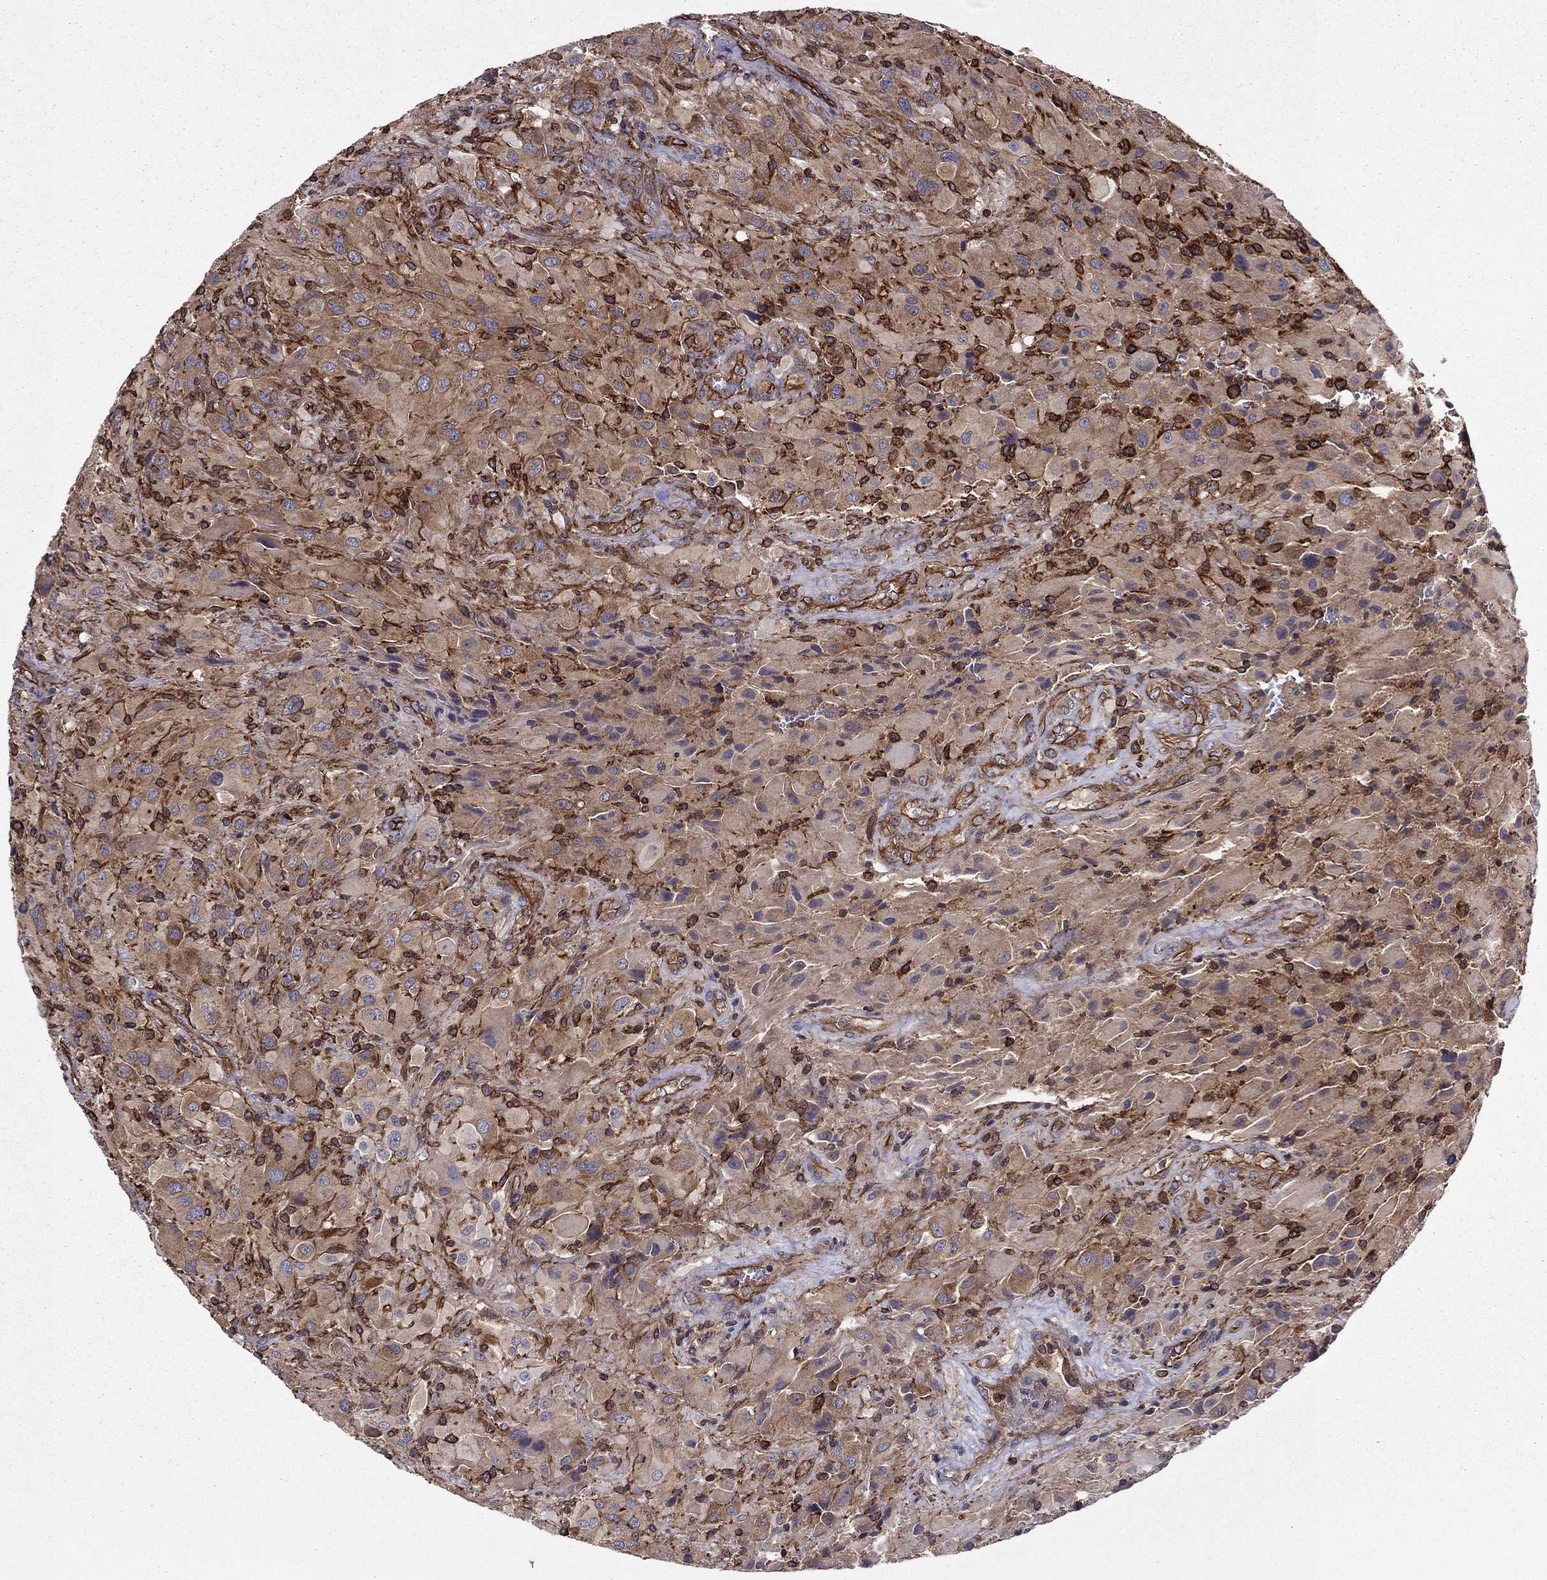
{"staining": {"intensity": "weak", "quantity": ">75%", "location": "cytoplasmic/membranous"}, "tissue": "glioma", "cell_type": "Tumor cells", "image_type": "cancer", "snomed": [{"axis": "morphology", "description": "Glioma, malignant, High grade"}, {"axis": "topography", "description": "Cerebral cortex"}], "caption": "Protein expression analysis of human glioma reveals weak cytoplasmic/membranous expression in about >75% of tumor cells. The staining is performed using DAB (3,3'-diaminobenzidine) brown chromogen to label protein expression. The nuclei are counter-stained blue using hematoxylin.", "gene": "SHMT1", "patient": {"sex": "male", "age": 35}}